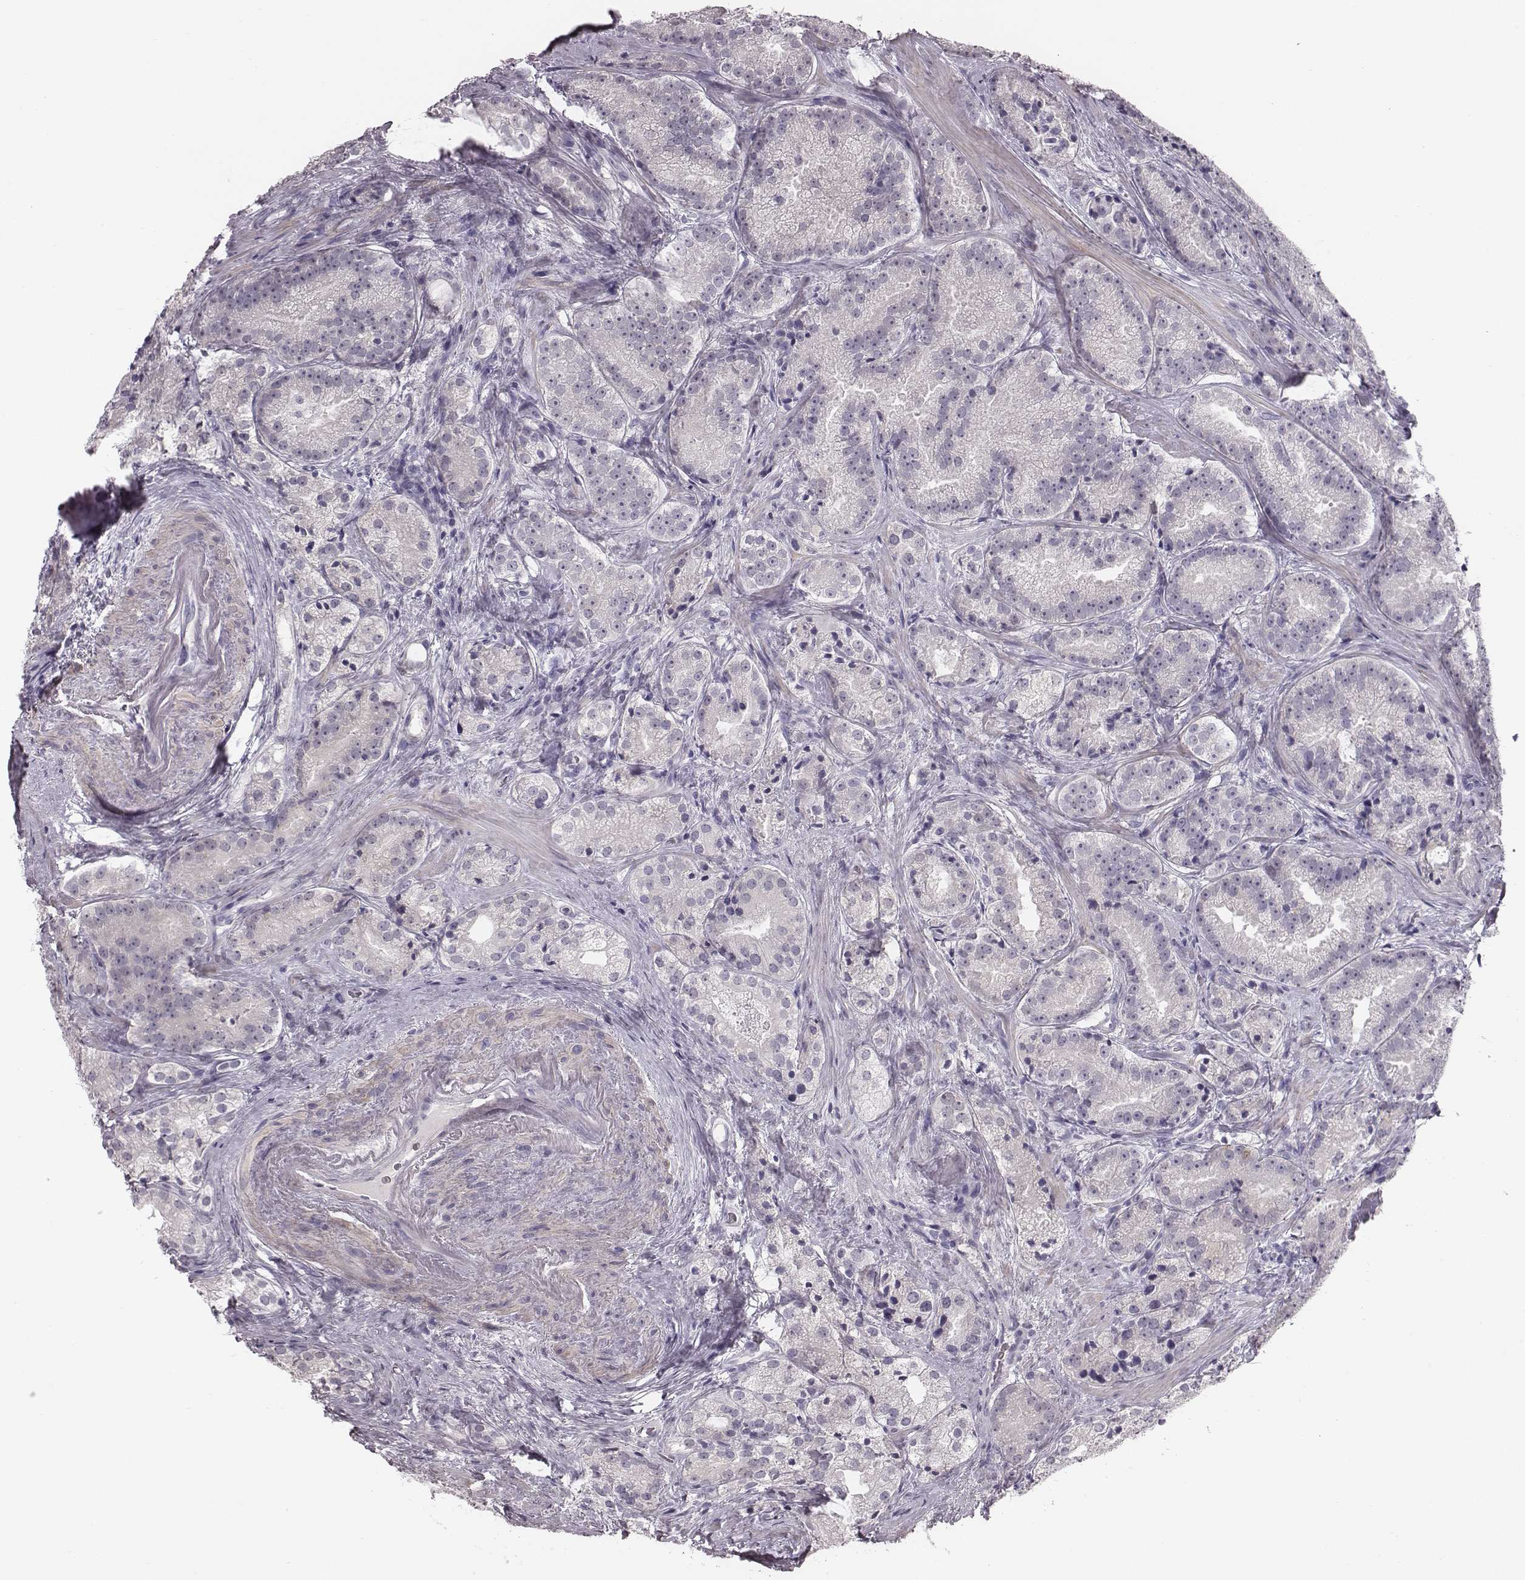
{"staining": {"intensity": "negative", "quantity": "none", "location": "none"}, "tissue": "prostate cancer", "cell_type": "Tumor cells", "image_type": "cancer", "snomed": [{"axis": "morphology", "description": "Adenocarcinoma, NOS"}, {"axis": "morphology", "description": "Adenocarcinoma, High grade"}, {"axis": "topography", "description": "Prostate"}], "caption": "Human adenocarcinoma (prostate) stained for a protein using immunohistochemistry (IHC) shows no staining in tumor cells.", "gene": "CRISP1", "patient": {"sex": "male", "age": 64}}